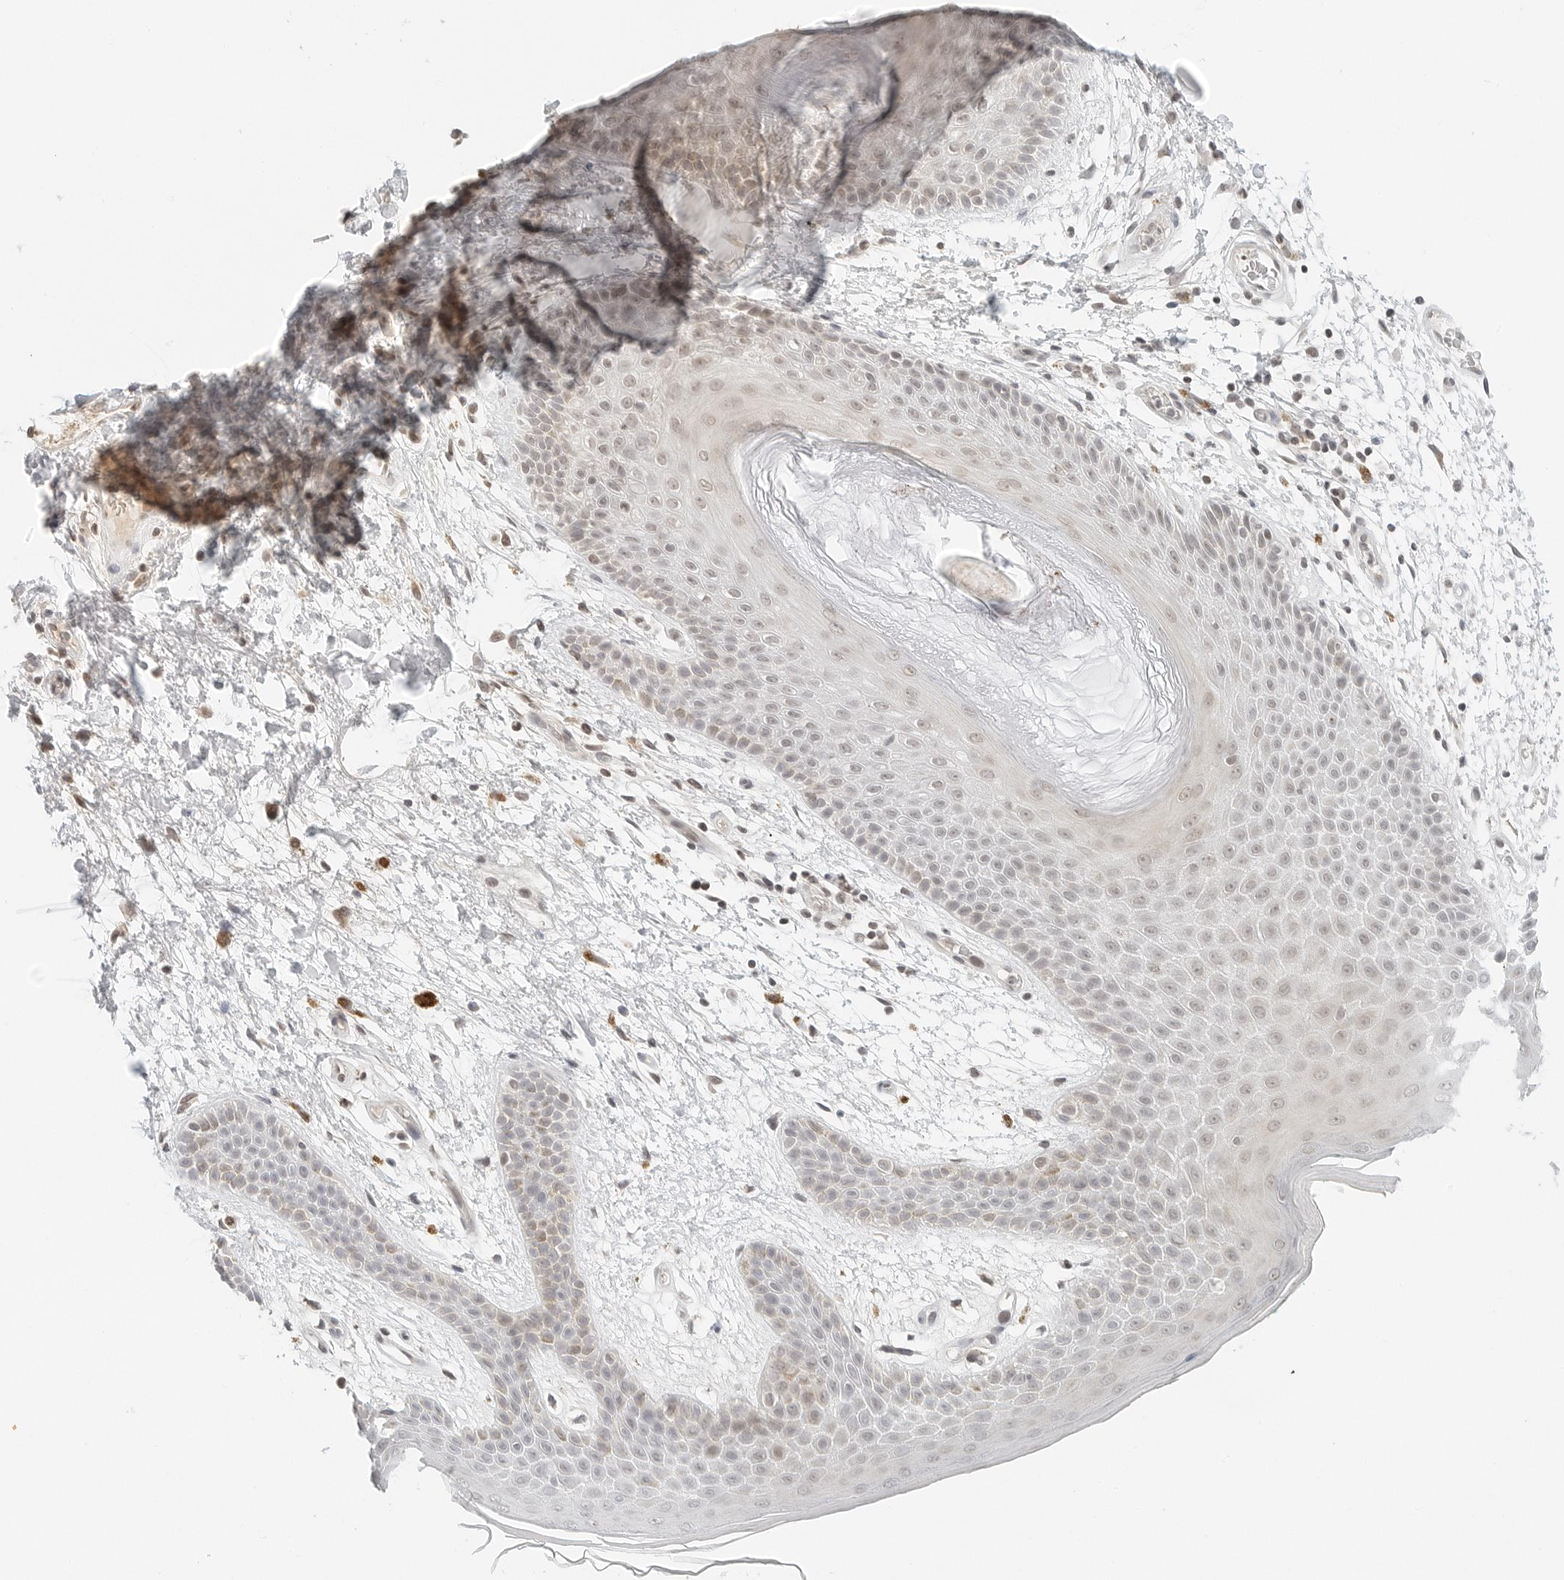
{"staining": {"intensity": "weak", "quantity": "<25%", "location": "nuclear"}, "tissue": "skin", "cell_type": "Epidermal cells", "image_type": "normal", "snomed": [{"axis": "morphology", "description": "Normal tissue, NOS"}, {"axis": "topography", "description": "Anal"}], "caption": "This is a micrograph of immunohistochemistry (IHC) staining of normal skin, which shows no staining in epidermal cells. (DAB immunohistochemistry visualized using brightfield microscopy, high magnification).", "gene": "NEO1", "patient": {"sex": "male", "age": 74}}